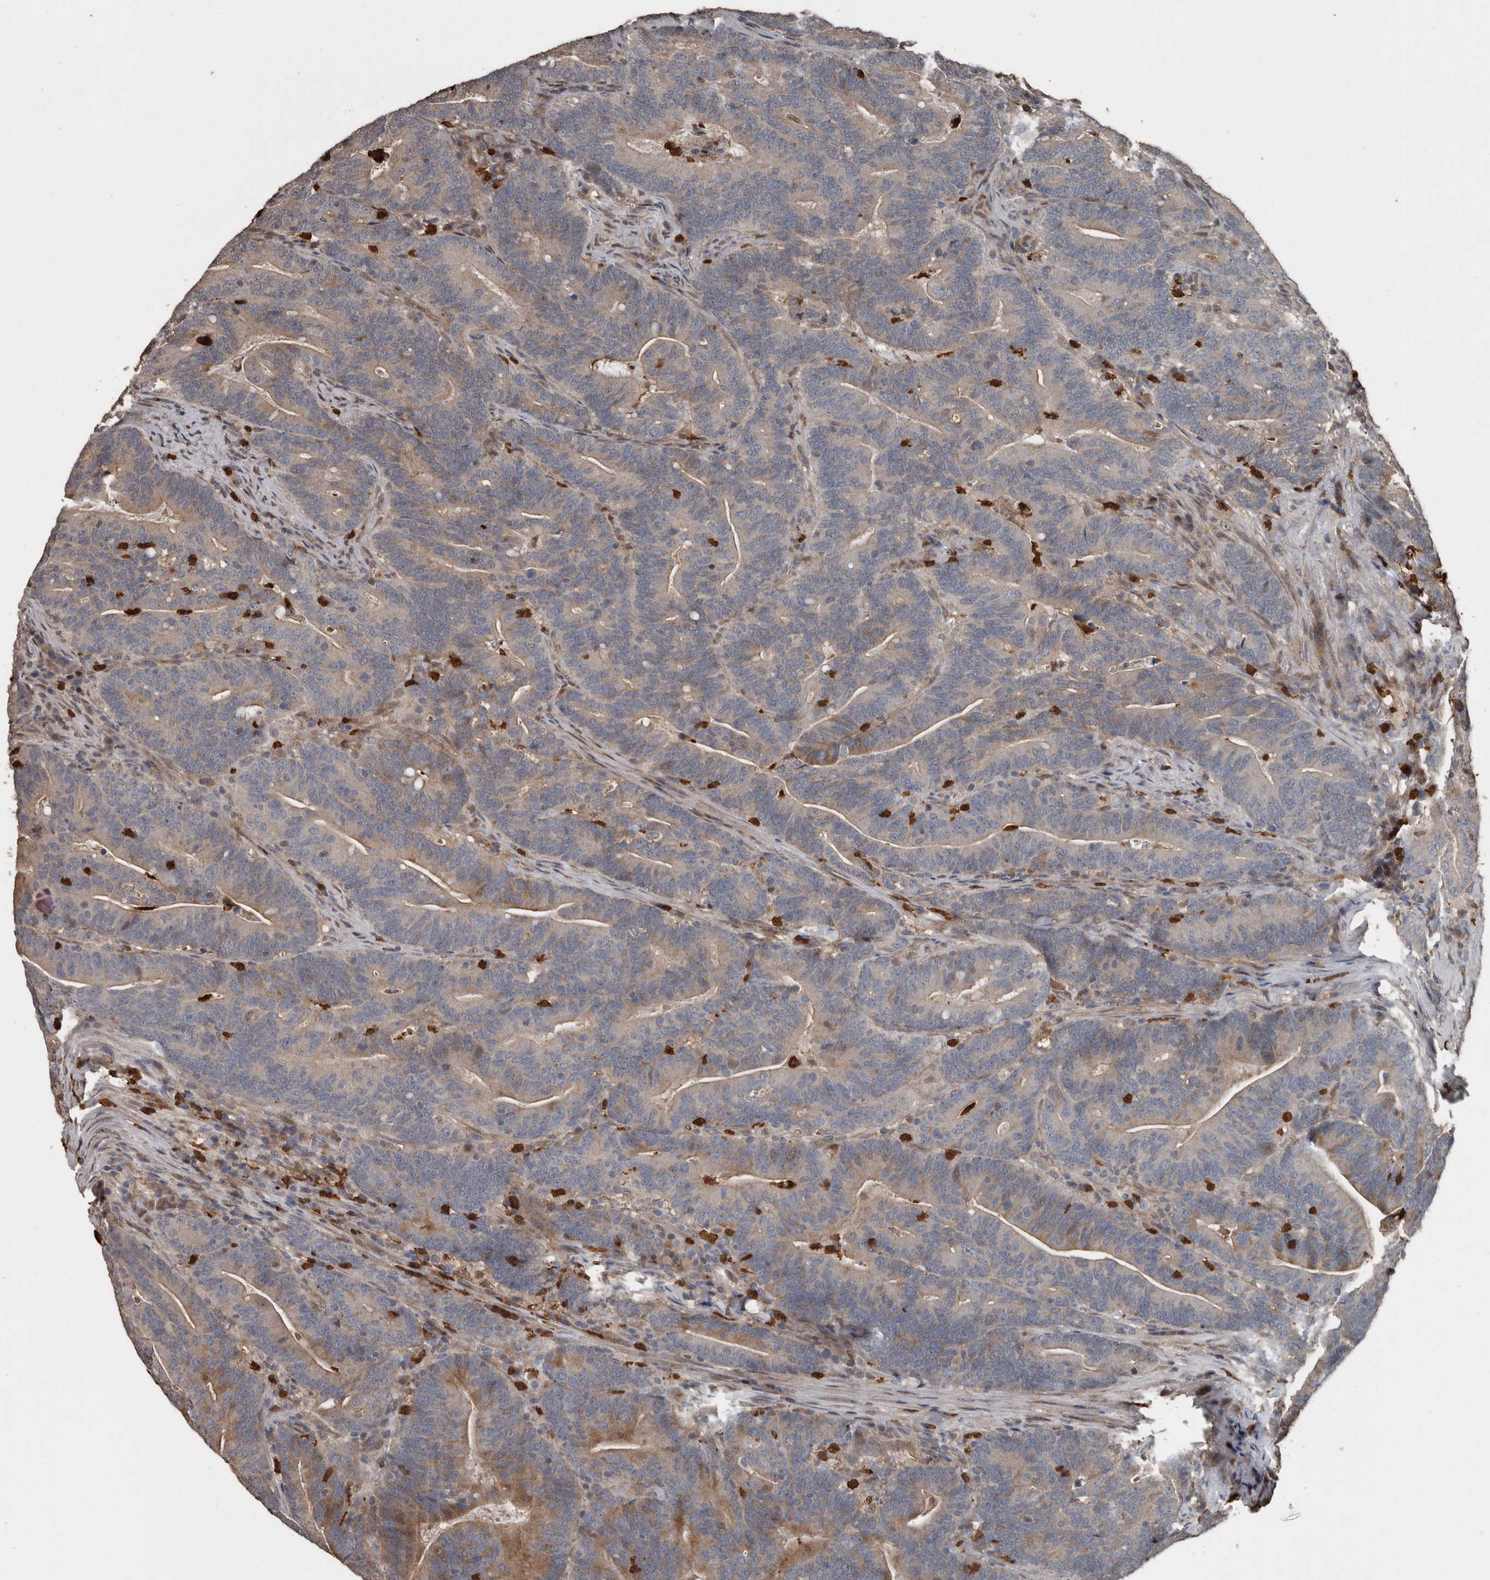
{"staining": {"intensity": "moderate", "quantity": "<25%", "location": "cytoplasmic/membranous"}, "tissue": "colorectal cancer", "cell_type": "Tumor cells", "image_type": "cancer", "snomed": [{"axis": "morphology", "description": "Adenocarcinoma, NOS"}, {"axis": "topography", "description": "Colon"}], "caption": "Tumor cells show moderate cytoplasmic/membranous staining in approximately <25% of cells in adenocarcinoma (colorectal). (DAB (3,3'-diaminobenzidine) IHC with brightfield microscopy, high magnification).", "gene": "FSBP", "patient": {"sex": "female", "age": 66}}